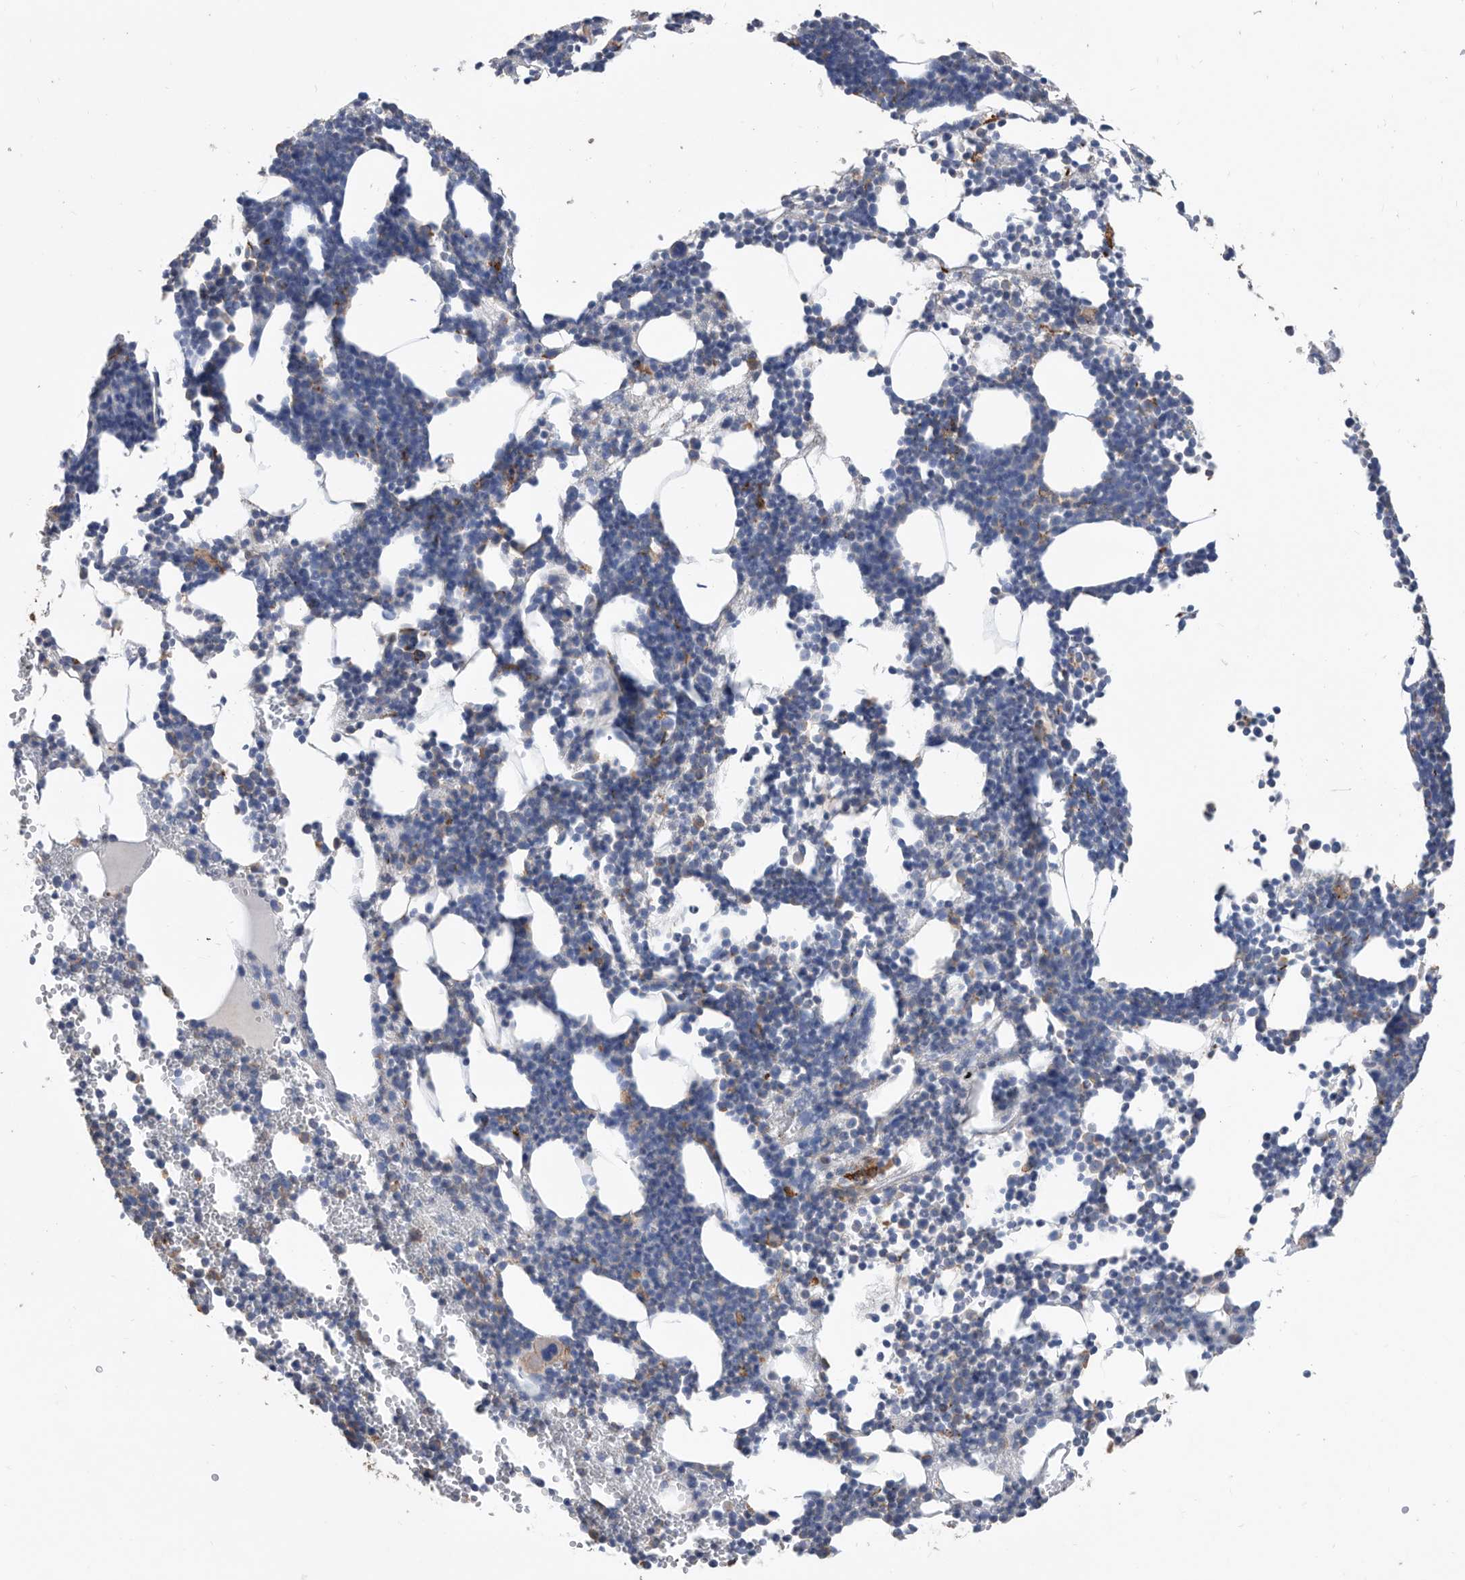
{"staining": {"intensity": "moderate", "quantity": "<25%", "location": "cytoplasmic/membranous"}, "tissue": "bone marrow", "cell_type": "Hematopoietic cells", "image_type": "normal", "snomed": [{"axis": "morphology", "description": "Normal tissue, NOS"}, {"axis": "topography", "description": "Bone marrow"}], "caption": "Unremarkable bone marrow reveals moderate cytoplasmic/membranous expression in about <25% of hematopoietic cells The staining is performed using DAB (3,3'-diaminobenzidine) brown chromogen to label protein expression. The nuclei are counter-stained blue using hematoxylin..", "gene": "MS4A4A", "patient": {"sex": "female", "age": 67}}